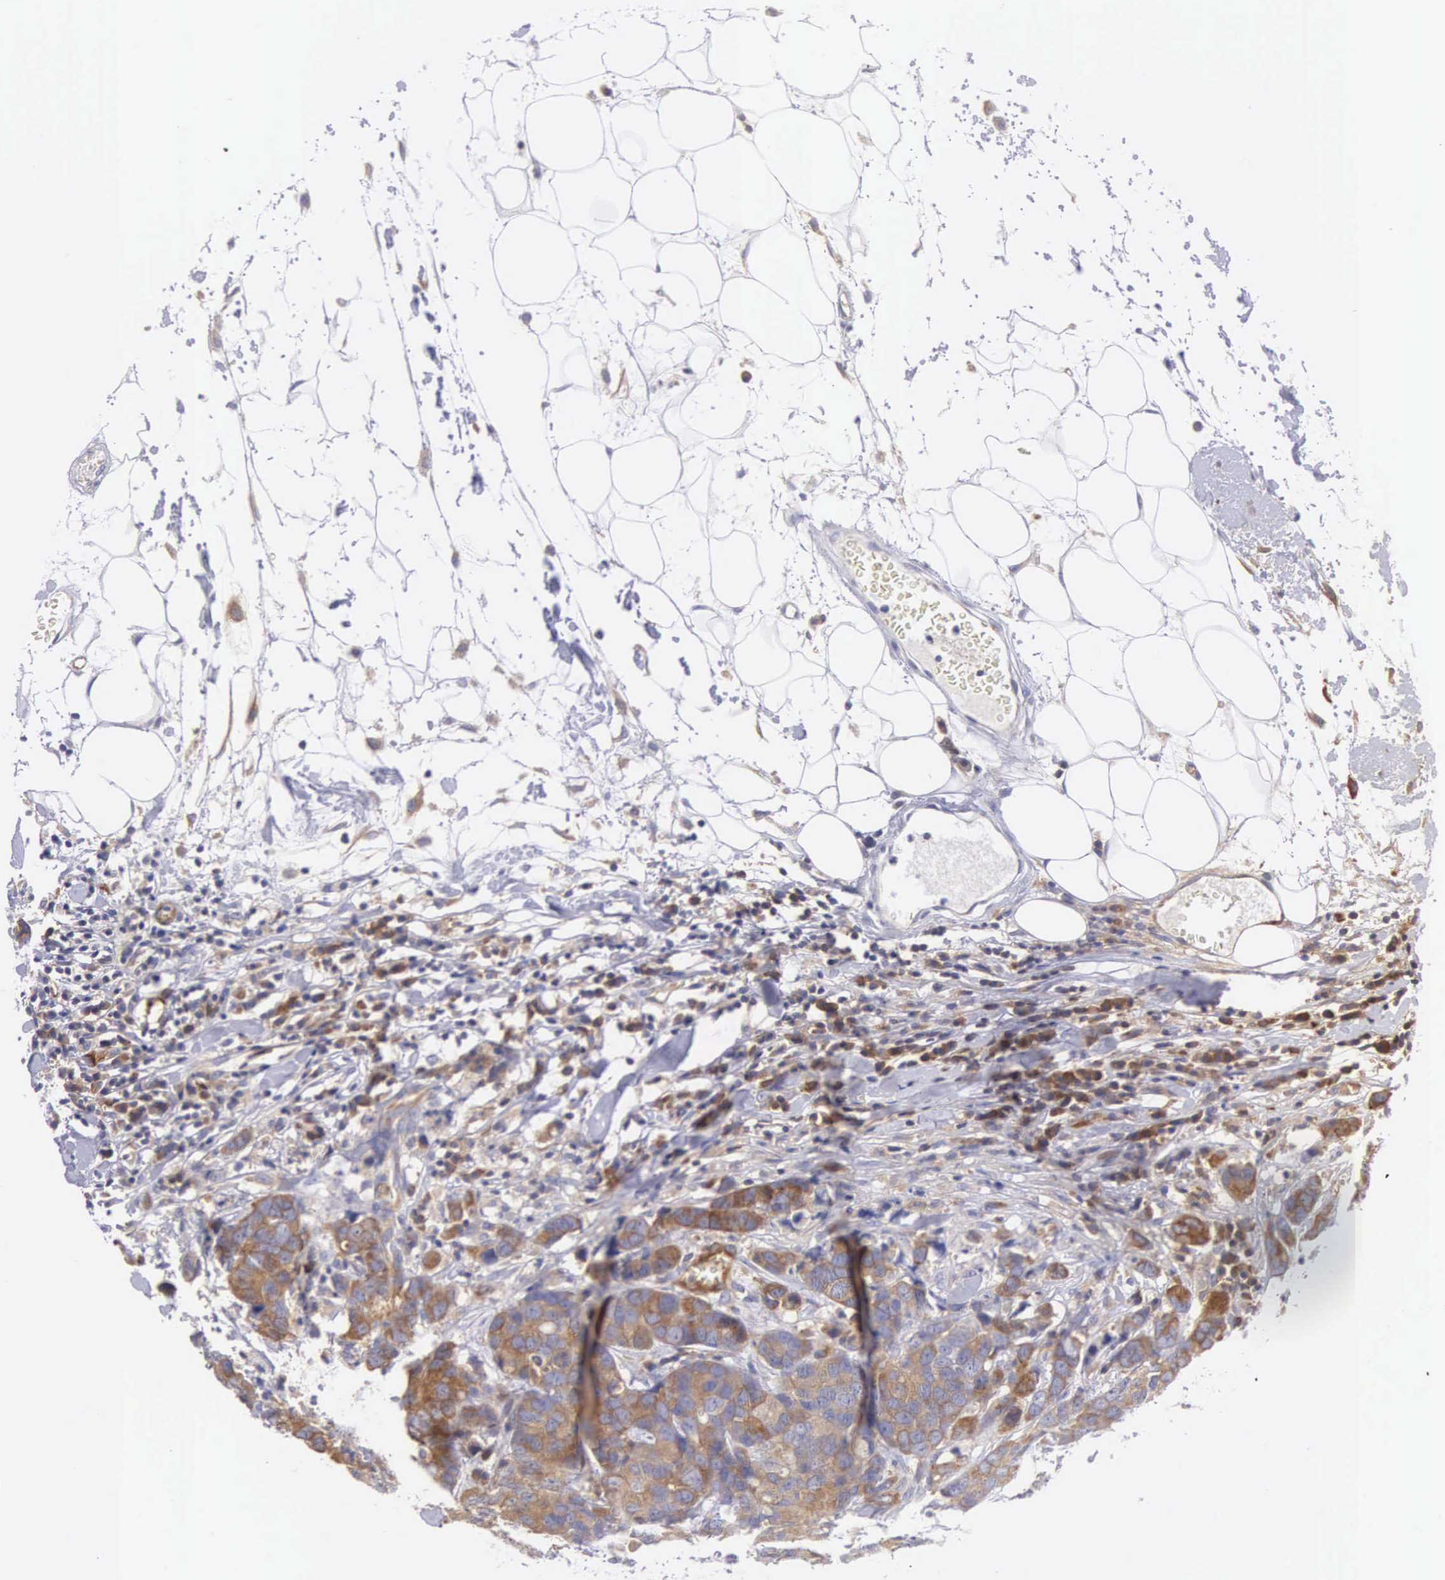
{"staining": {"intensity": "moderate", "quantity": ">75%", "location": "cytoplasmic/membranous"}, "tissue": "breast cancer", "cell_type": "Tumor cells", "image_type": "cancer", "snomed": [{"axis": "morphology", "description": "Duct carcinoma"}, {"axis": "topography", "description": "Breast"}], "caption": "A histopathology image of human breast infiltrating ductal carcinoma stained for a protein exhibits moderate cytoplasmic/membranous brown staining in tumor cells.", "gene": "OSBPL3", "patient": {"sex": "female", "age": 91}}